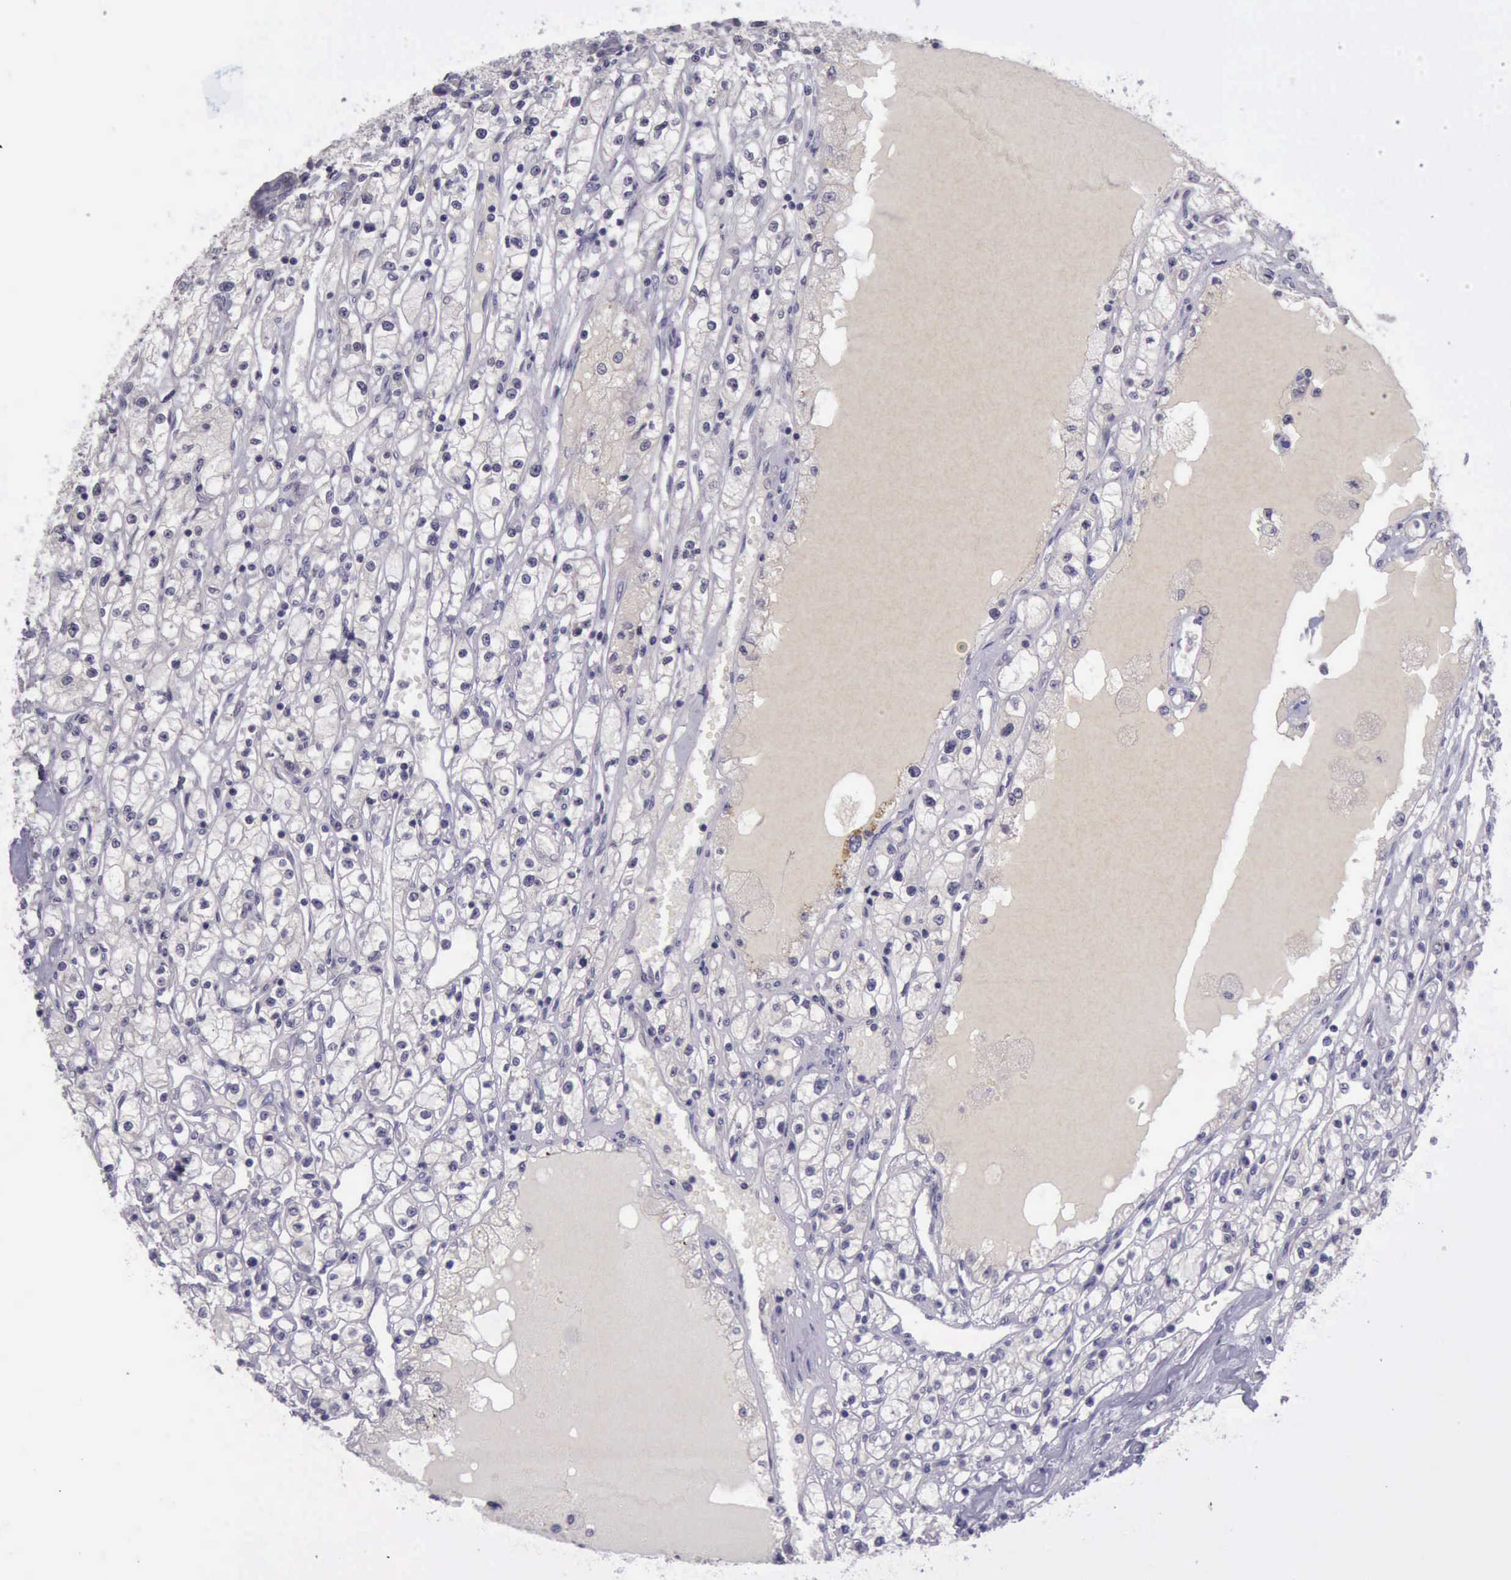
{"staining": {"intensity": "negative", "quantity": "none", "location": "none"}, "tissue": "renal cancer", "cell_type": "Tumor cells", "image_type": "cancer", "snomed": [{"axis": "morphology", "description": "Adenocarcinoma, NOS"}, {"axis": "topography", "description": "Kidney"}], "caption": "Adenocarcinoma (renal) stained for a protein using immunohistochemistry (IHC) displays no staining tumor cells.", "gene": "ARNT2", "patient": {"sex": "male", "age": 56}}